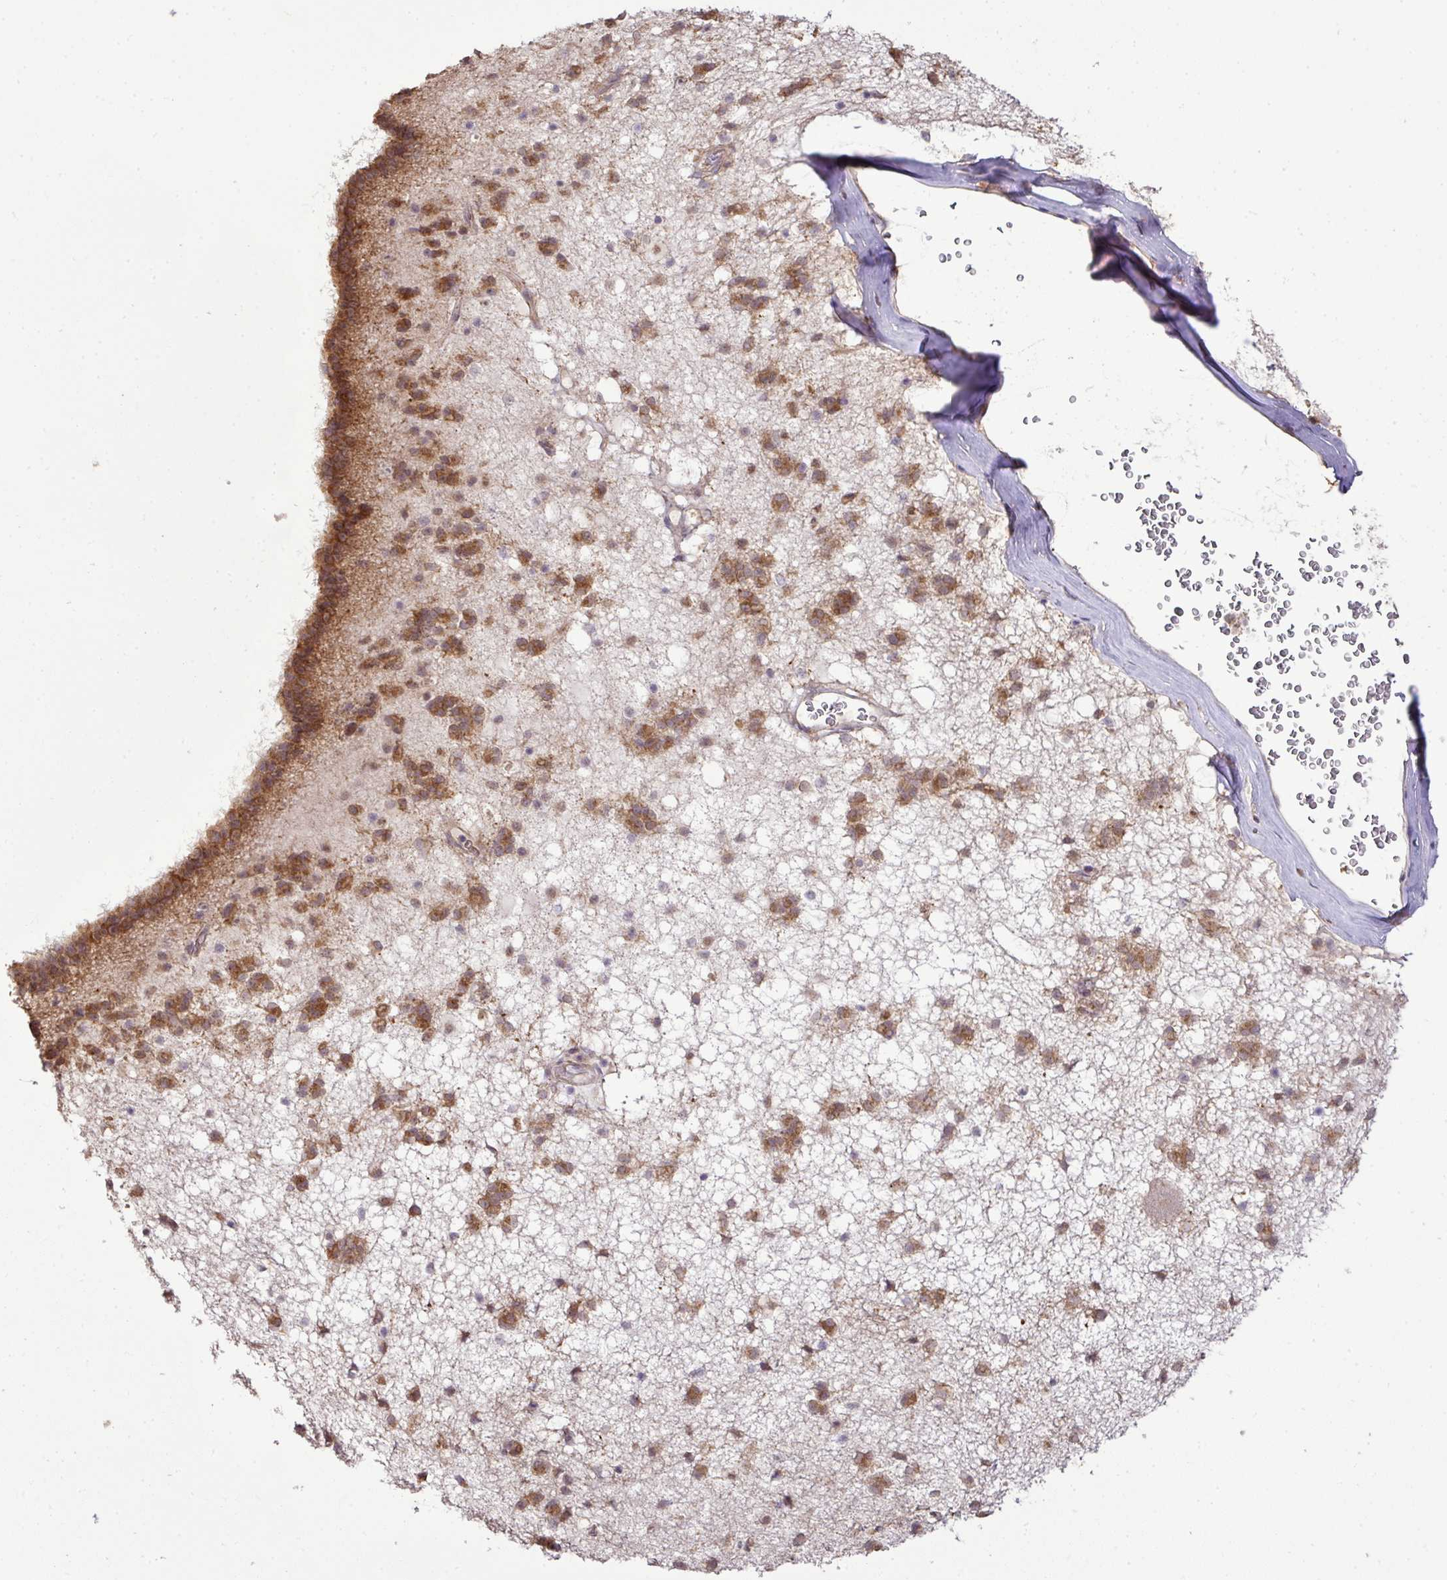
{"staining": {"intensity": "moderate", "quantity": ">75%", "location": "cytoplasmic/membranous"}, "tissue": "caudate", "cell_type": "Glial cells", "image_type": "normal", "snomed": [{"axis": "morphology", "description": "Normal tissue, NOS"}, {"axis": "topography", "description": "Lateral ventricle wall"}], "caption": "High-magnification brightfield microscopy of benign caudate stained with DAB (brown) and counterstained with hematoxylin (blue). glial cells exhibit moderate cytoplasmic/membranous staining is appreciated in approximately>75% of cells. The staining was performed using DAB (3,3'-diaminobenzidine) to visualize the protein expression in brown, while the nuclei were stained in blue with hematoxylin (Magnification: 20x).", "gene": "DNAAF4", "patient": {"sex": "male", "age": 58}}